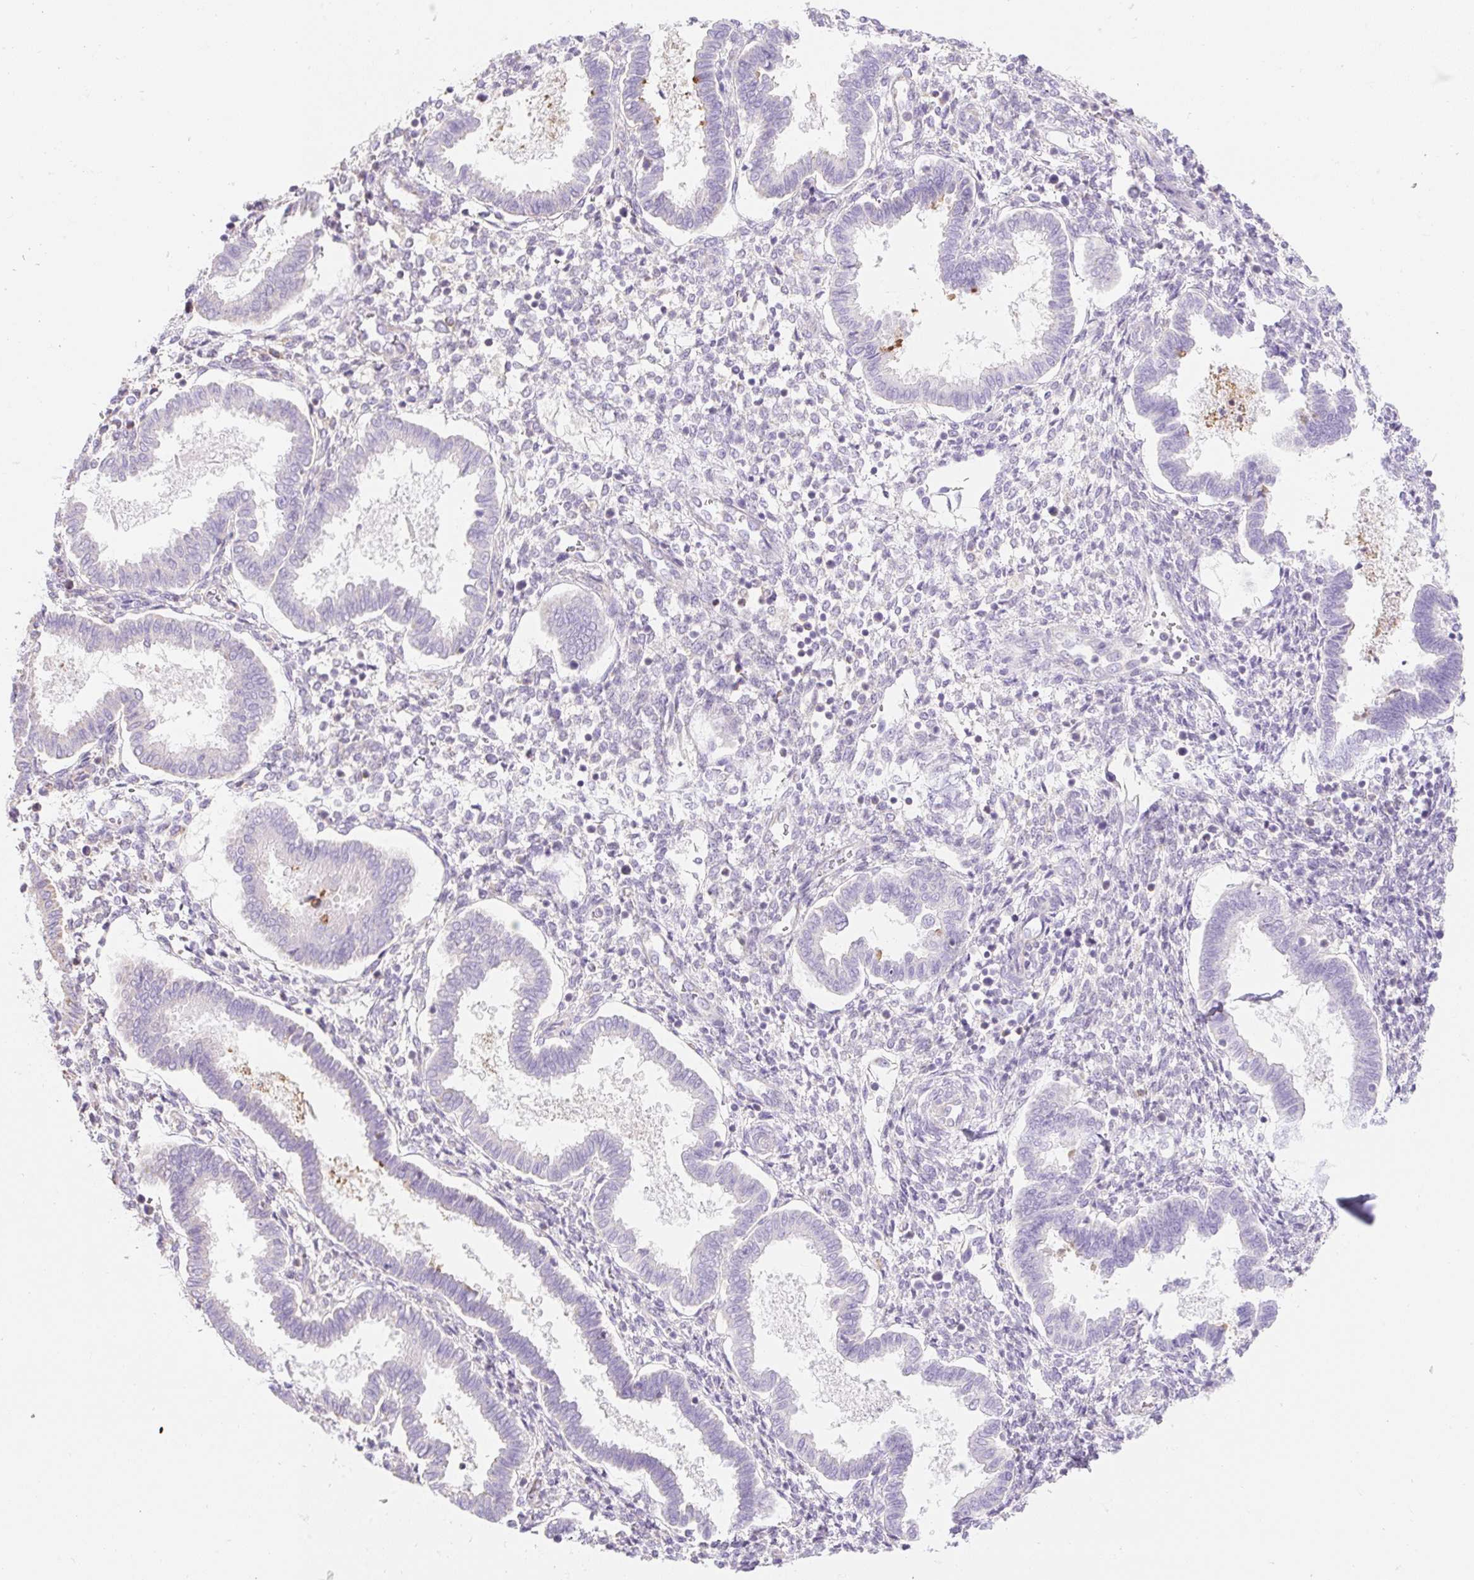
{"staining": {"intensity": "negative", "quantity": "none", "location": "none"}, "tissue": "endometrium", "cell_type": "Cells in endometrial stroma", "image_type": "normal", "snomed": [{"axis": "morphology", "description": "Normal tissue, NOS"}, {"axis": "topography", "description": "Endometrium"}], "caption": "Endometrium stained for a protein using immunohistochemistry demonstrates no staining cells in endometrial stroma.", "gene": "DHX35", "patient": {"sex": "female", "age": 24}}